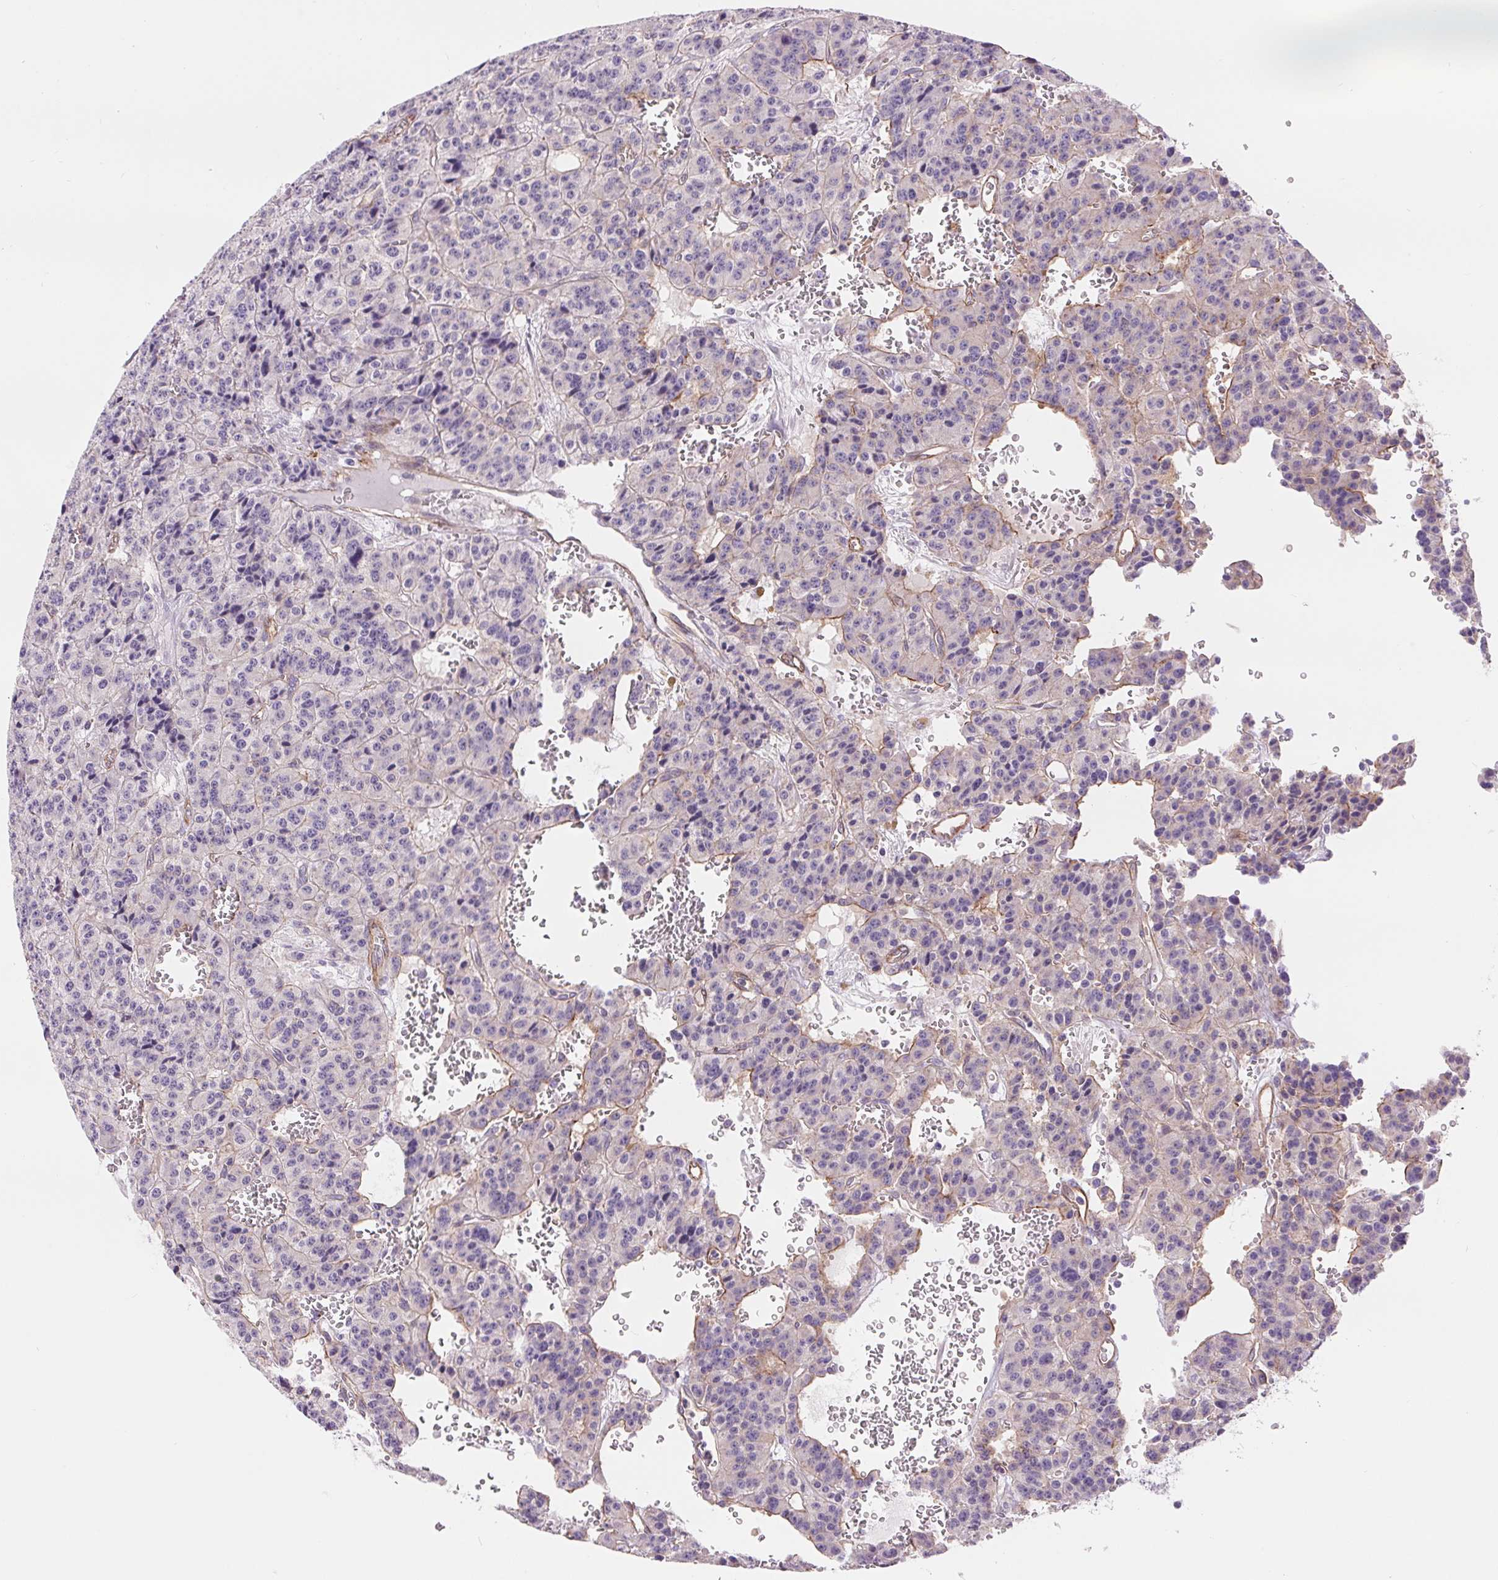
{"staining": {"intensity": "negative", "quantity": "none", "location": "none"}, "tissue": "carcinoid", "cell_type": "Tumor cells", "image_type": "cancer", "snomed": [{"axis": "morphology", "description": "Carcinoid, malignant, NOS"}, {"axis": "topography", "description": "Lung"}], "caption": "Human carcinoid (malignant) stained for a protein using immunohistochemistry (IHC) shows no expression in tumor cells.", "gene": "DIXDC1", "patient": {"sex": "female", "age": 71}}